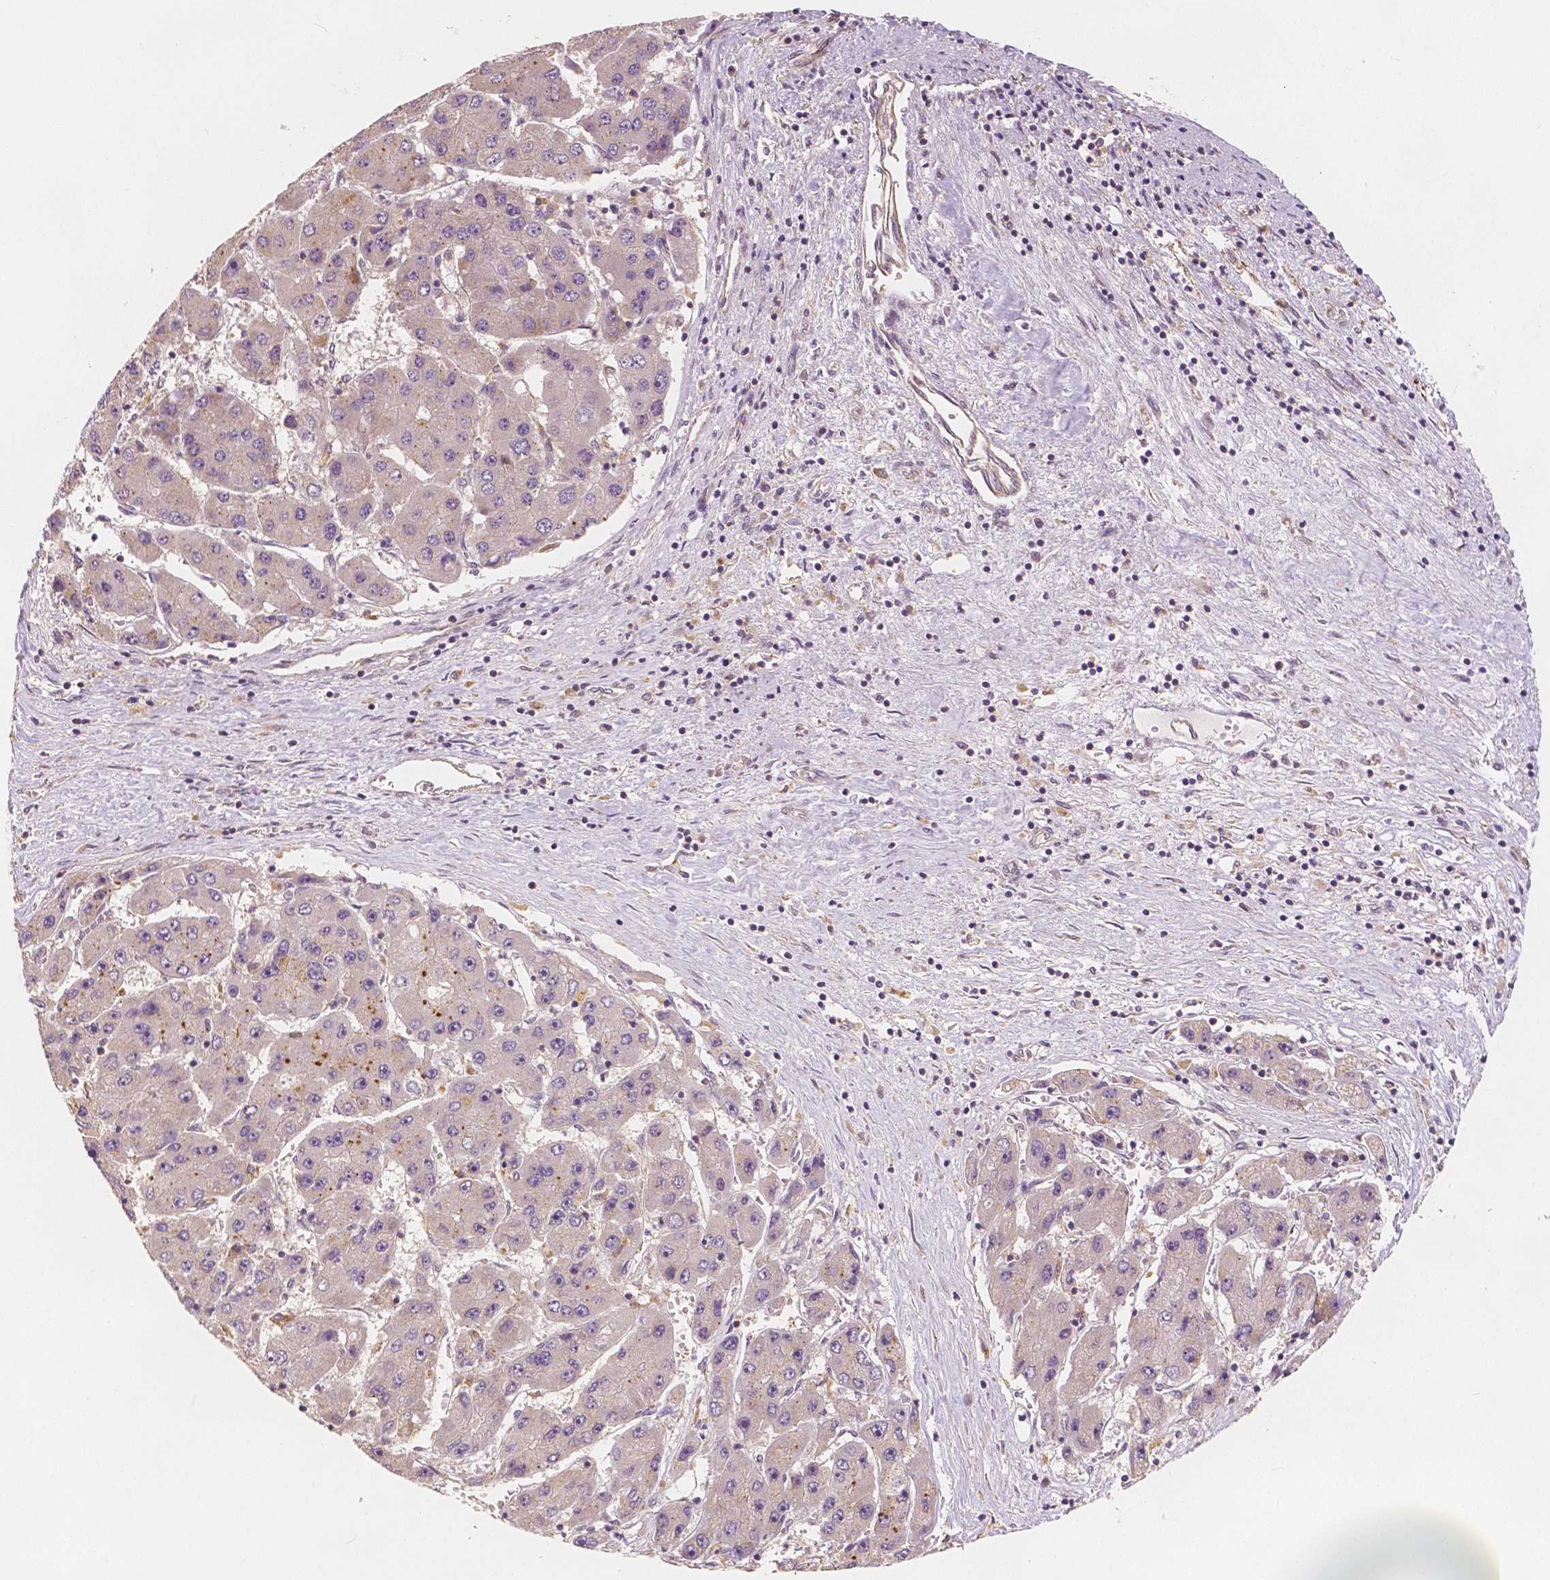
{"staining": {"intensity": "negative", "quantity": "none", "location": "none"}, "tissue": "liver cancer", "cell_type": "Tumor cells", "image_type": "cancer", "snomed": [{"axis": "morphology", "description": "Carcinoma, Hepatocellular, NOS"}, {"axis": "topography", "description": "Liver"}], "caption": "Micrograph shows no significant protein positivity in tumor cells of liver cancer (hepatocellular carcinoma). (DAB (3,3'-diaminobenzidine) immunohistochemistry (IHC) visualized using brightfield microscopy, high magnification).", "gene": "SNX12", "patient": {"sex": "female", "age": 61}}